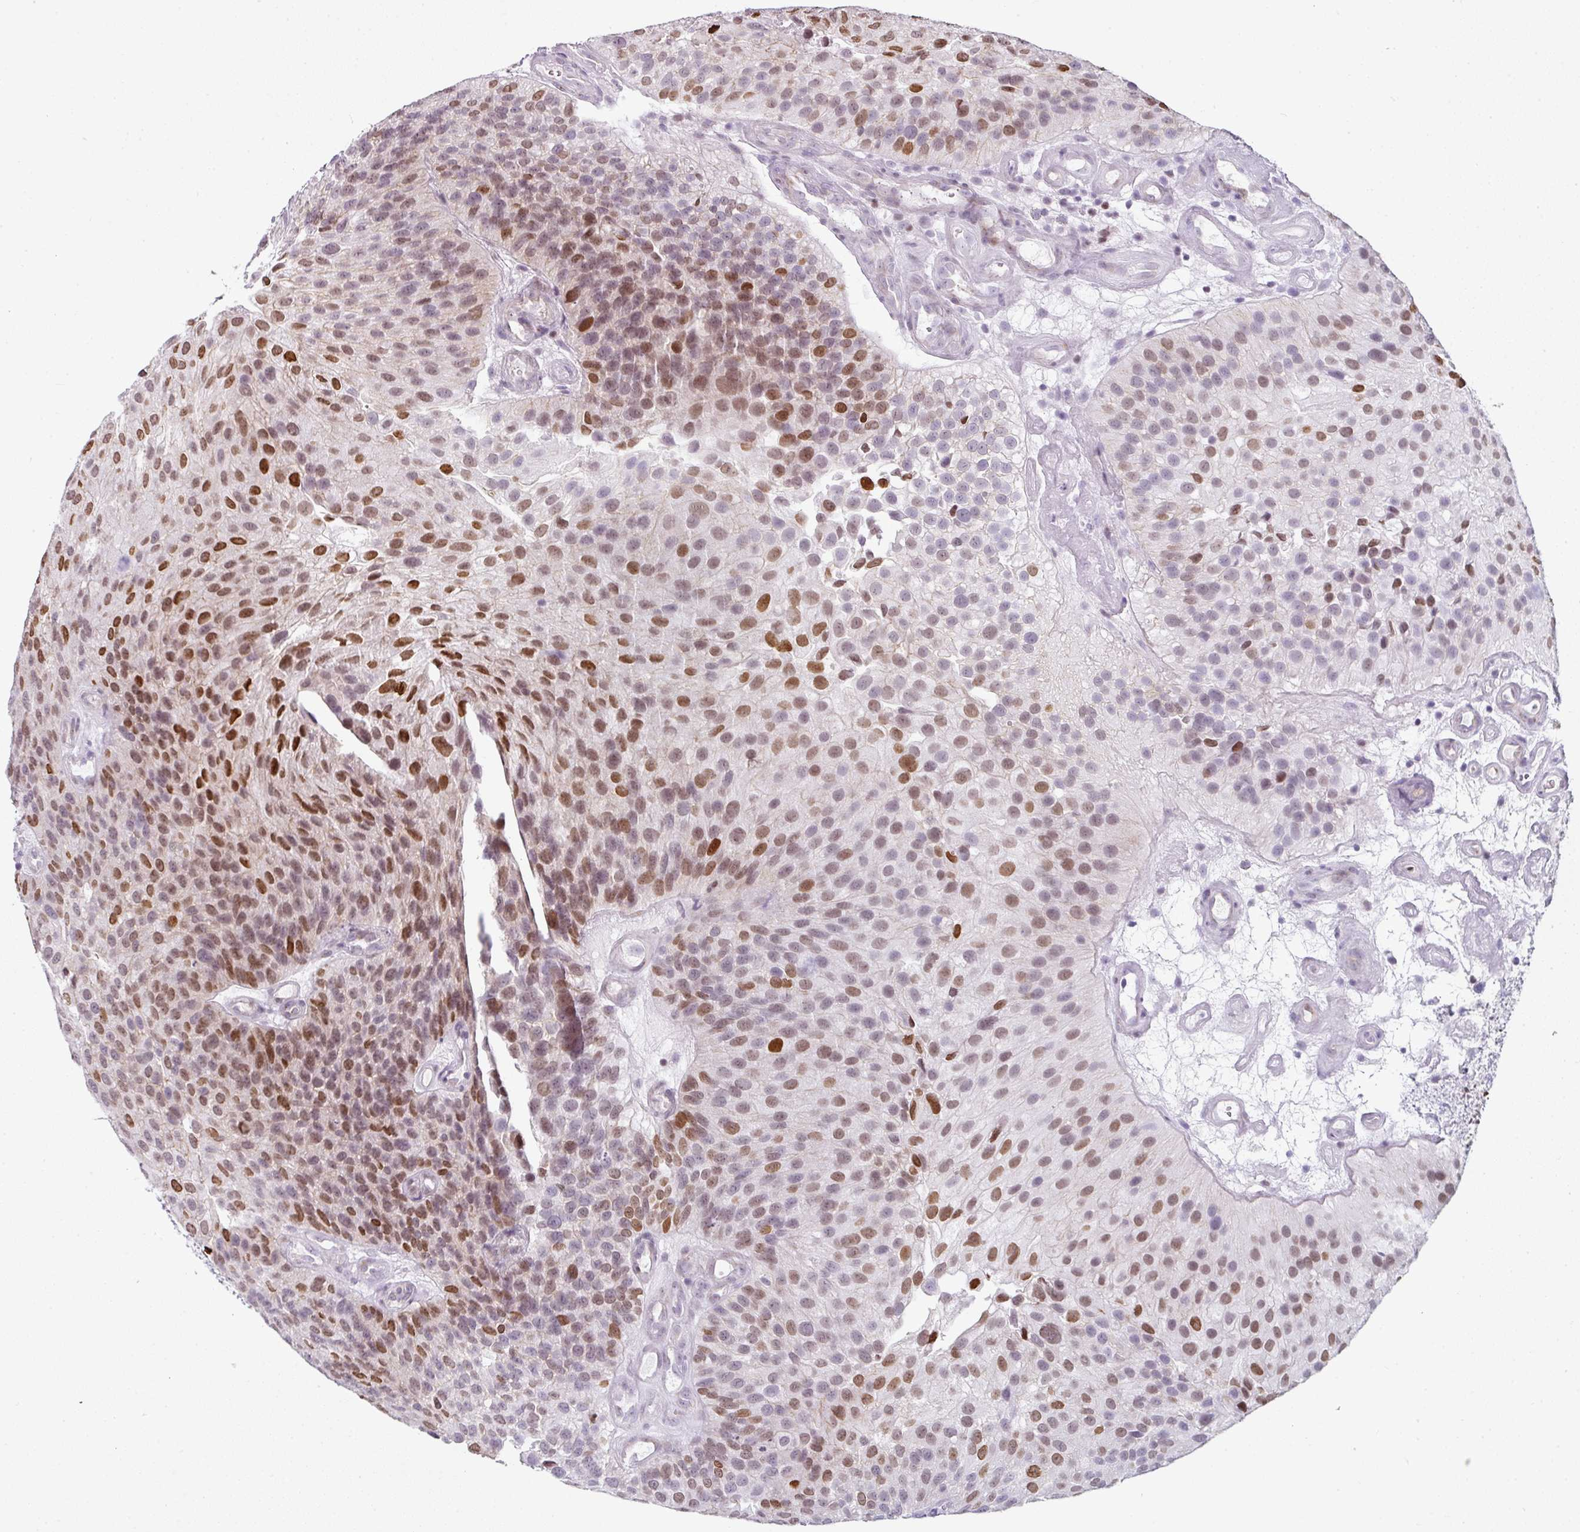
{"staining": {"intensity": "moderate", "quantity": ">75%", "location": "nuclear"}, "tissue": "urothelial cancer", "cell_type": "Tumor cells", "image_type": "cancer", "snomed": [{"axis": "morphology", "description": "Urothelial carcinoma, NOS"}, {"axis": "topography", "description": "Urinary bladder"}], "caption": "An immunohistochemistry histopathology image of tumor tissue is shown. Protein staining in brown highlights moderate nuclear positivity in transitional cell carcinoma within tumor cells.", "gene": "SYT8", "patient": {"sex": "male", "age": 87}}